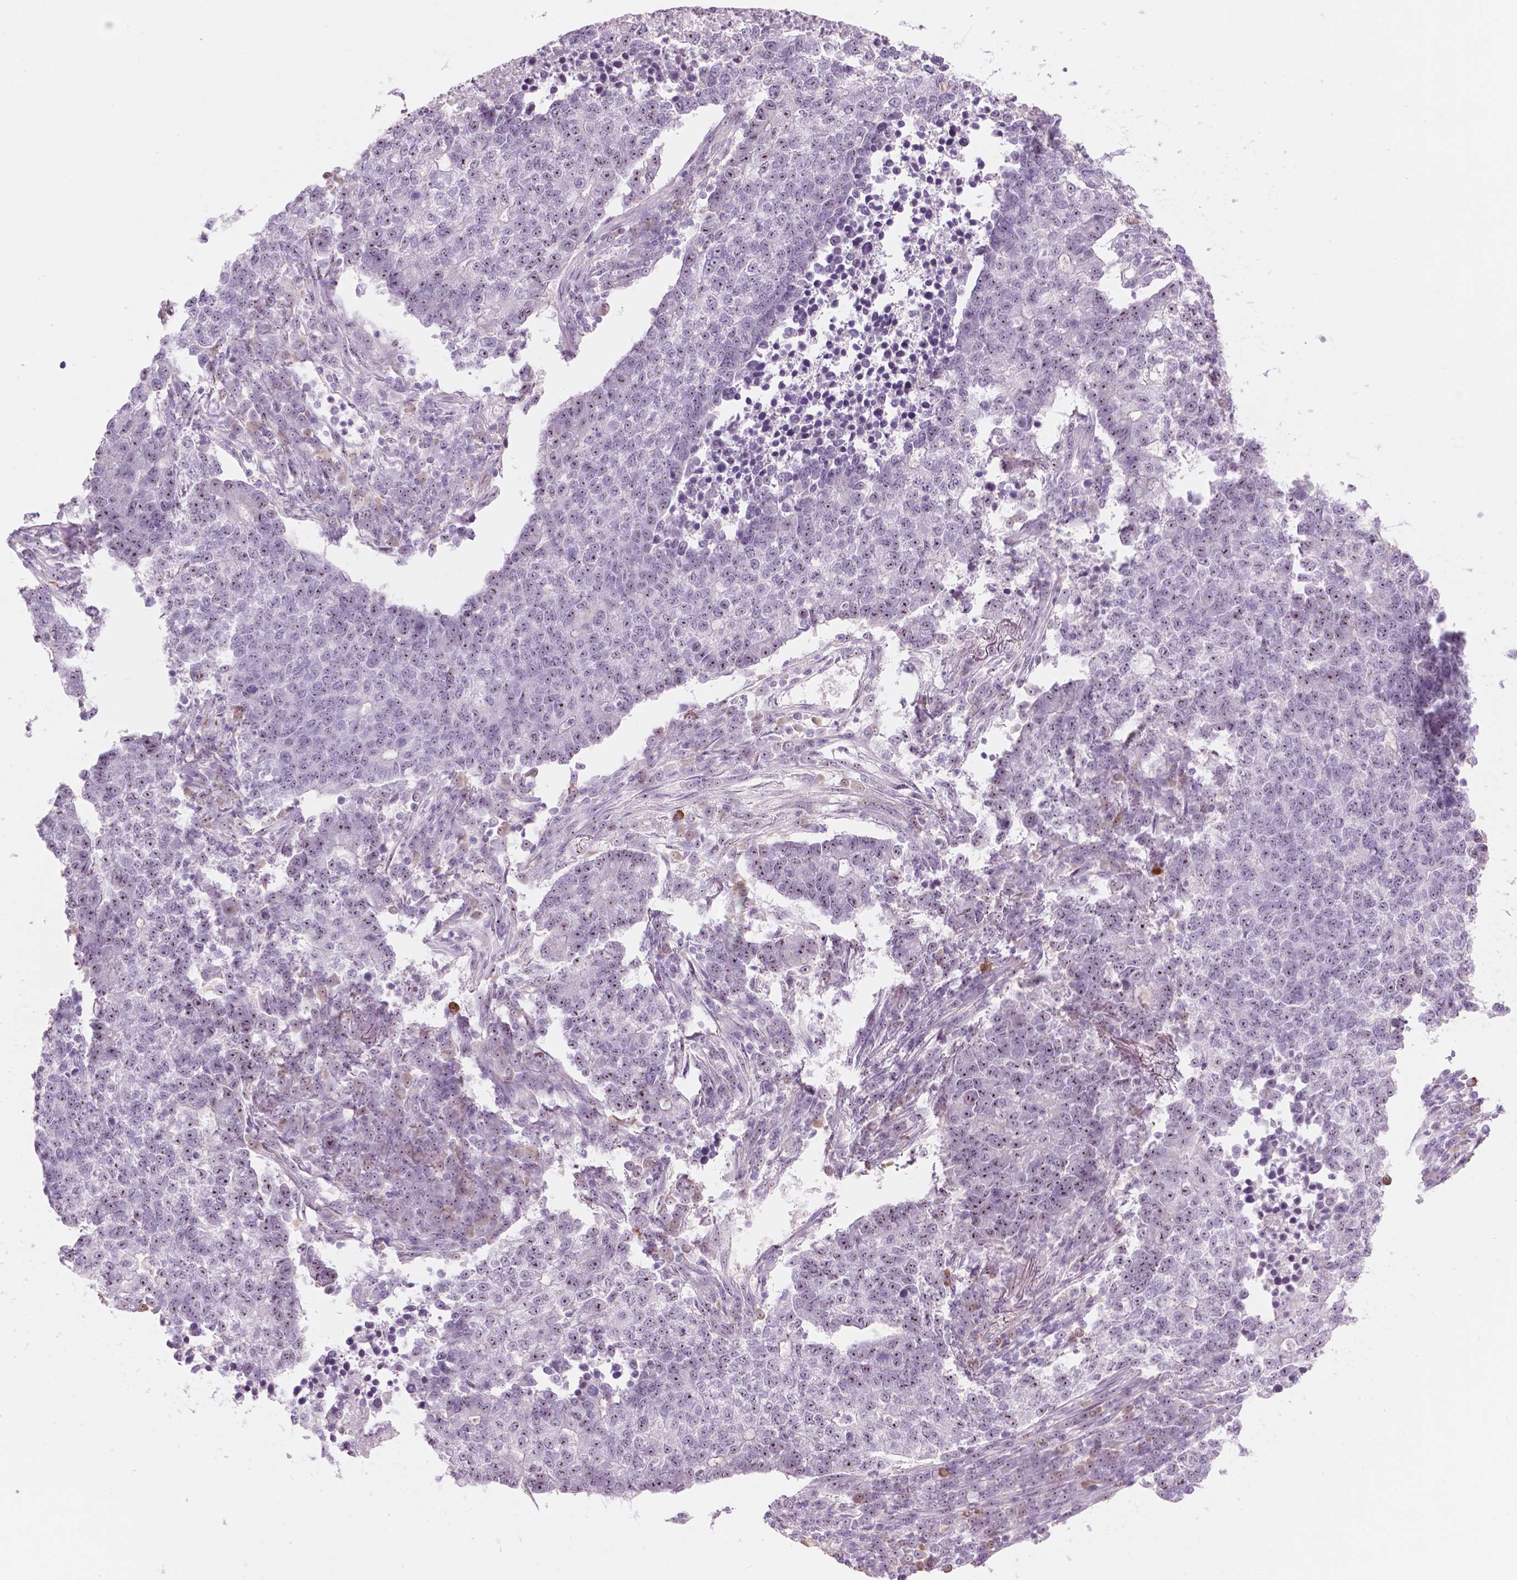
{"staining": {"intensity": "moderate", "quantity": "25%-75%", "location": "nuclear"}, "tissue": "lung cancer", "cell_type": "Tumor cells", "image_type": "cancer", "snomed": [{"axis": "morphology", "description": "Adenocarcinoma, NOS"}, {"axis": "topography", "description": "Lung"}], "caption": "An image showing moderate nuclear staining in about 25%-75% of tumor cells in adenocarcinoma (lung), as visualized by brown immunohistochemical staining.", "gene": "ZNF853", "patient": {"sex": "male", "age": 57}}